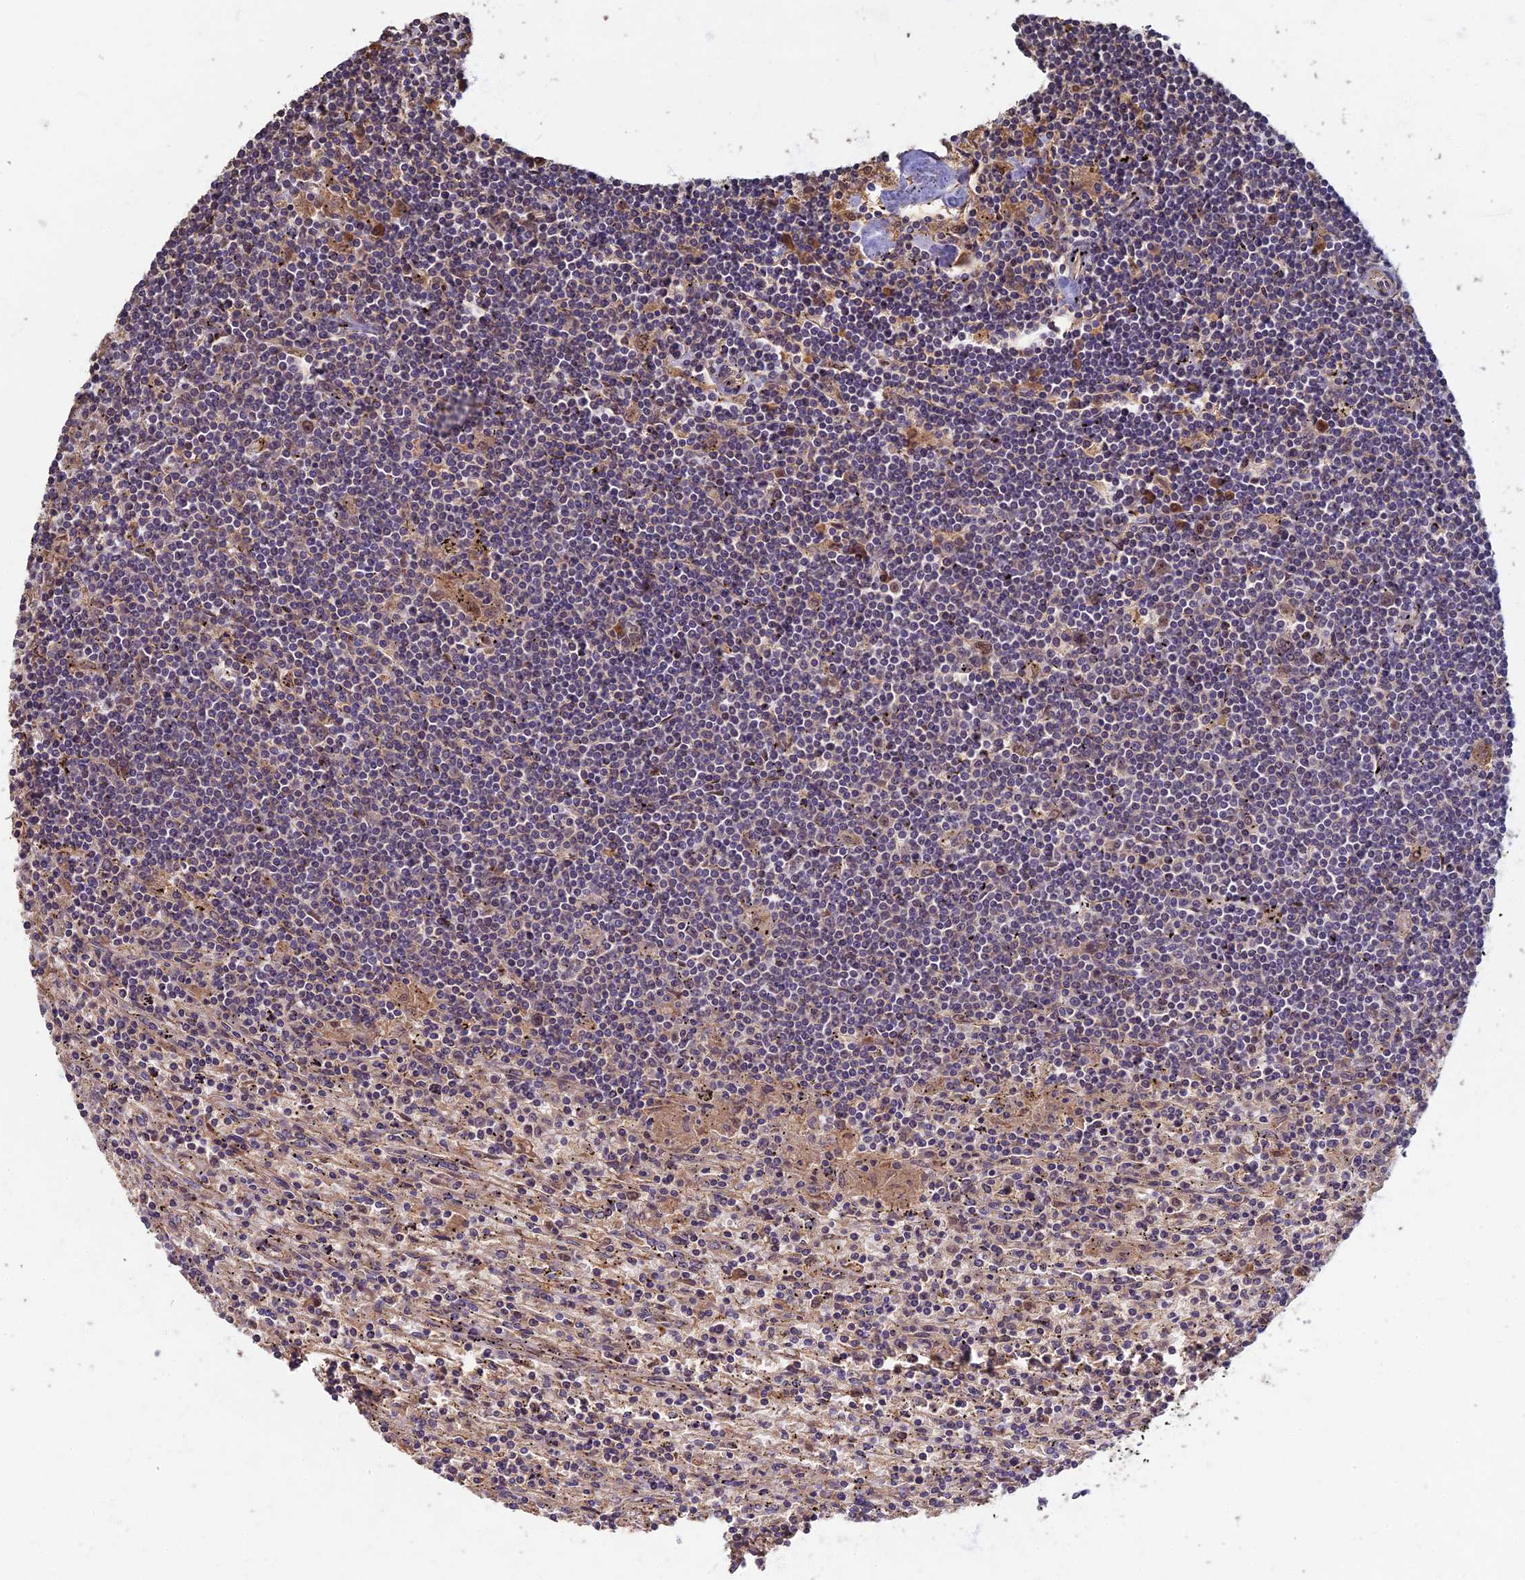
{"staining": {"intensity": "negative", "quantity": "none", "location": "none"}, "tissue": "lymphoma", "cell_type": "Tumor cells", "image_type": "cancer", "snomed": [{"axis": "morphology", "description": "Malignant lymphoma, non-Hodgkin's type, Low grade"}, {"axis": "topography", "description": "Spleen"}], "caption": "Immunohistochemistry (IHC) photomicrograph of neoplastic tissue: human low-grade malignant lymphoma, non-Hodgkin's type stained with DAB displays no significant protein staining in tumor cells.", "gene": "RSPH3", "patient": {"sex": "male", "age": 76}}